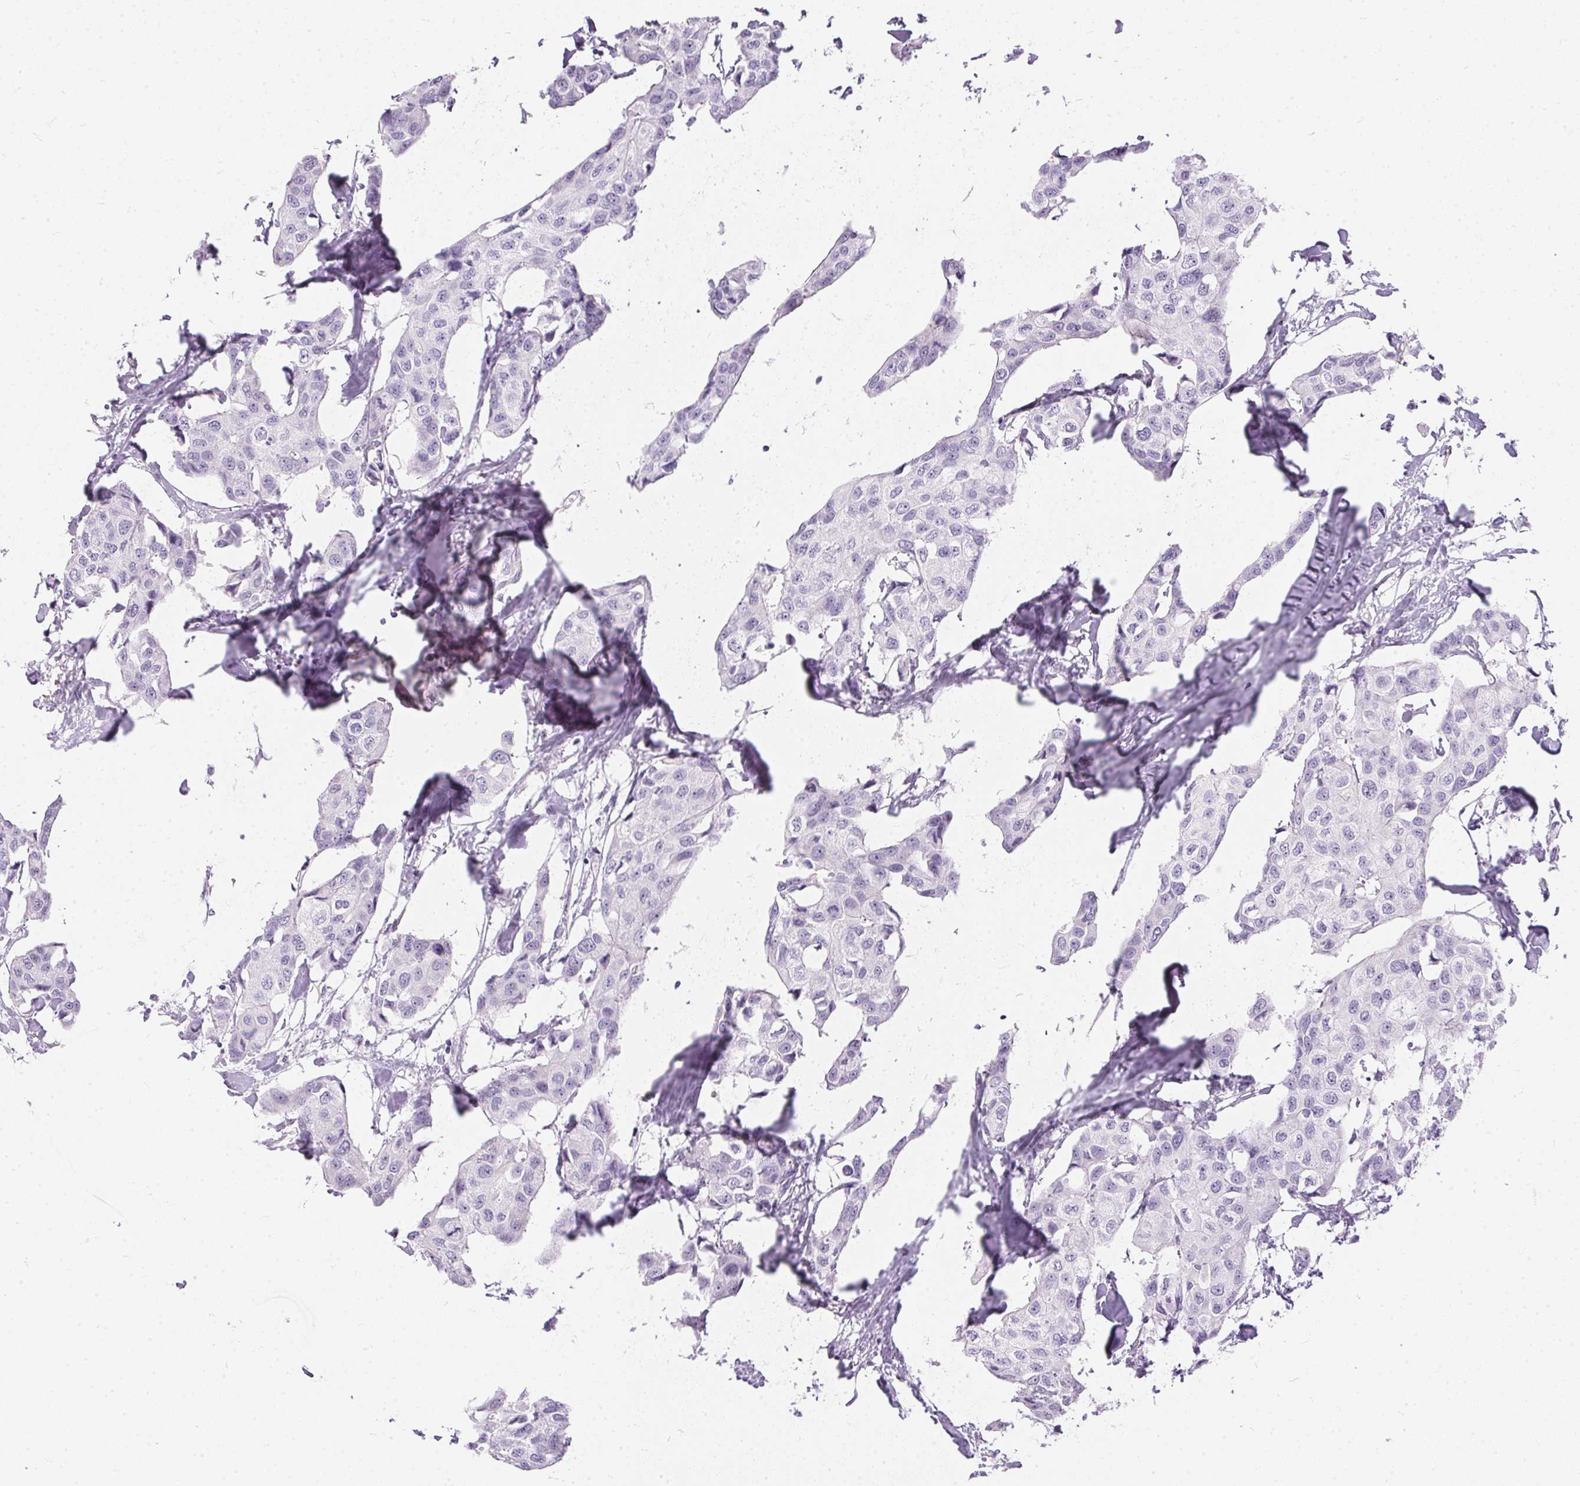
{"staining": {"intensity": "negative", "quantity": "none", "location": "none"}, "tissue": "breast cancer", "cell_type": "Tumor cells", "image_type": "cancer", "snomed": [{"axis": "morphology", "description": "Duct carcinoma"}, {"axis": "topography", "description": "Breast"}], "caption": "A micrograph of breast cancer stained for a protein reveals no brown staining in tumor cells.", "gene": "GBP6", "patient": {"sex": "female", "age": 80}}